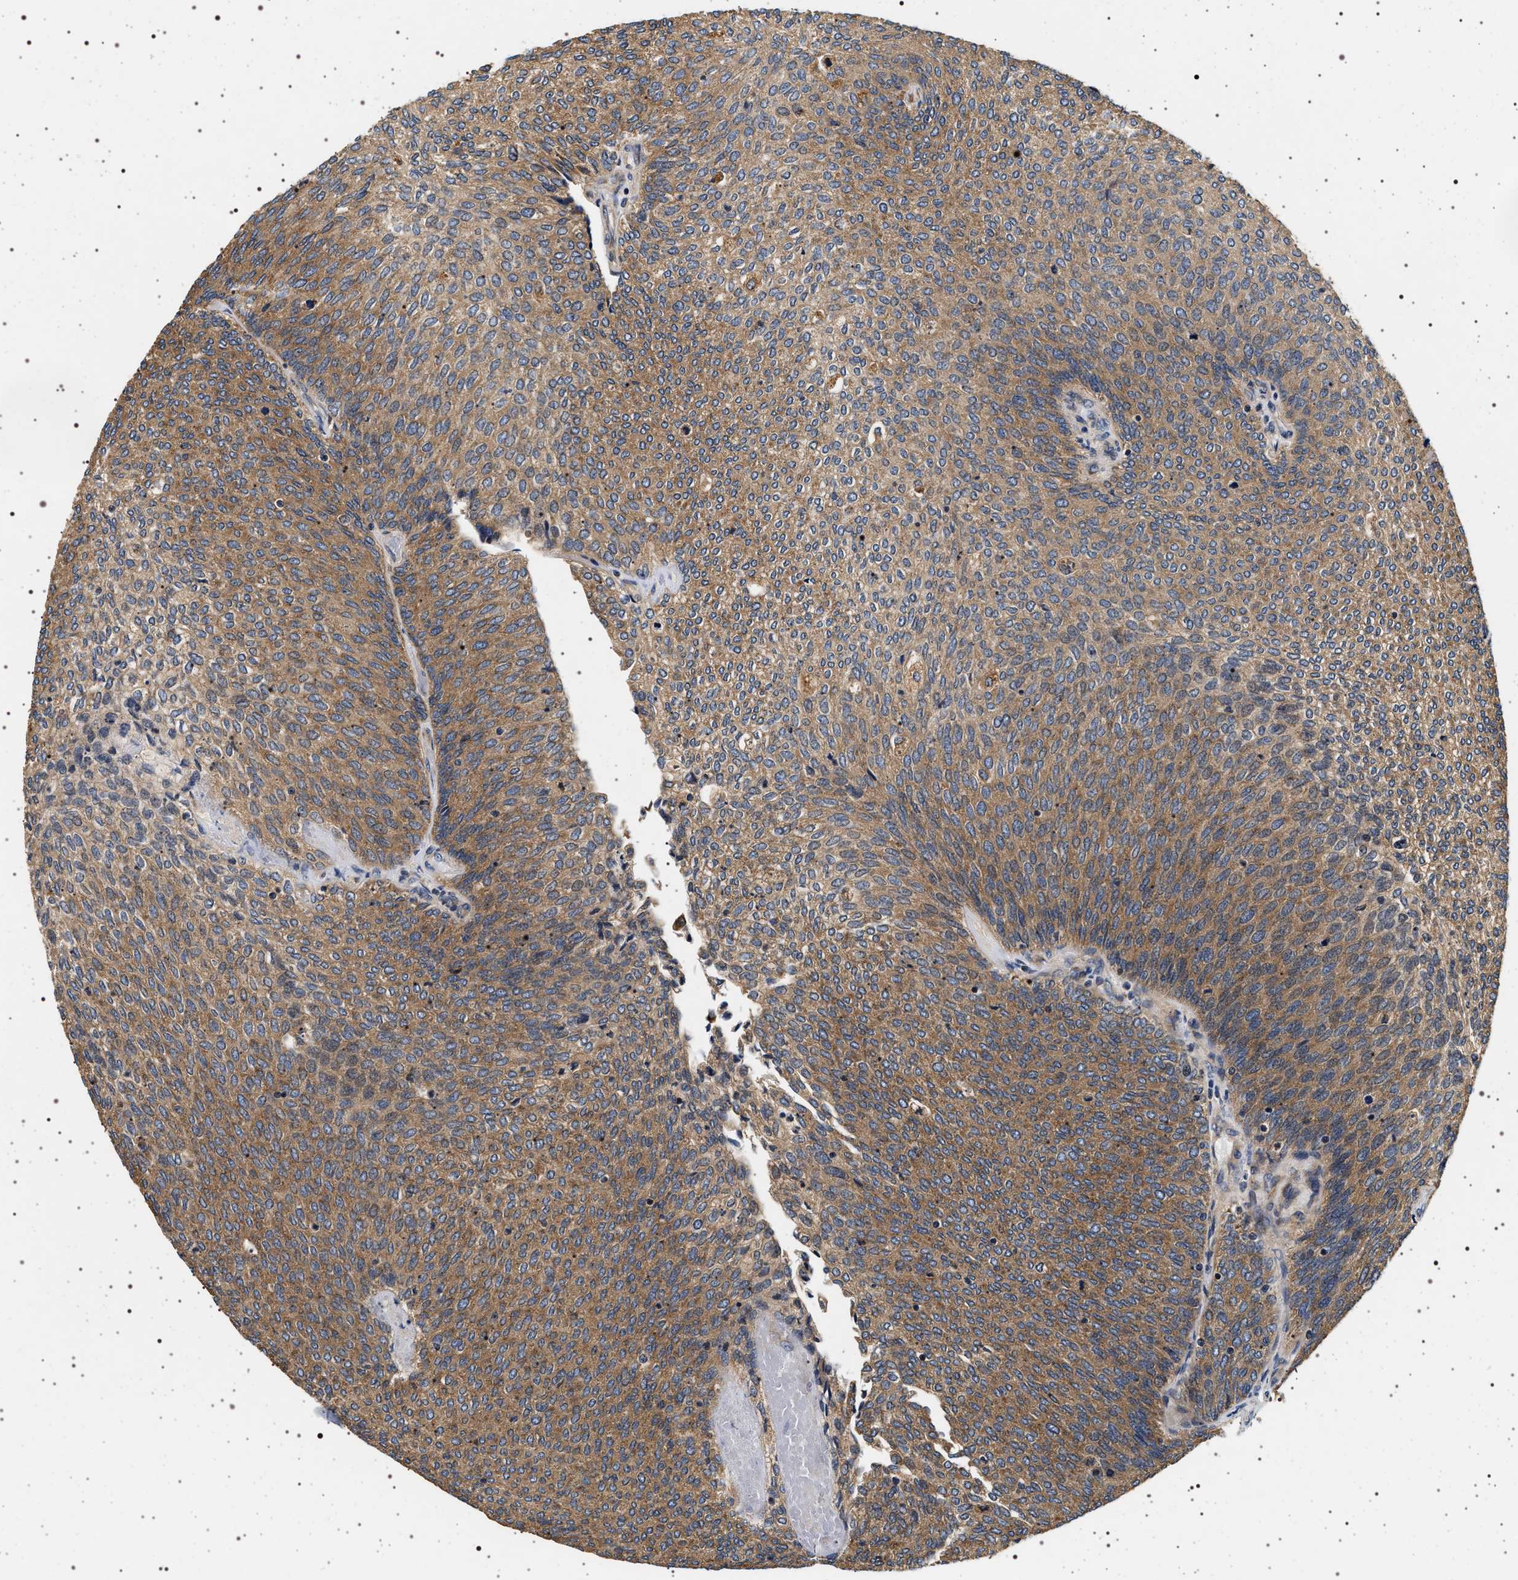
{"staining": {"intensity": "moderate", "quantity": ">75%", "location": "cytoplasmic/membranous"}, "tissue": "urothelial cancer", "cell_type": "Tumor cells", "image_type": "cancer", "snomed": [{"axis": "morphology", "description": "Urothelial carcinoma, Low grade"}, {"axis": "topography", "description": "Urinary bladder"}], "caption": "Immunohistochemistry of human urothelial cancer displays medium levels of moderate cytoplasmic/membranous staining in about >75% of tumor cells. The staining is performed using DAB brown chromogen to label protein expression. The nuclei are counter-stained blue using hematoxylin.", "gene": "DCBLD2", "patient": {"sex": "female", "age": 79}}